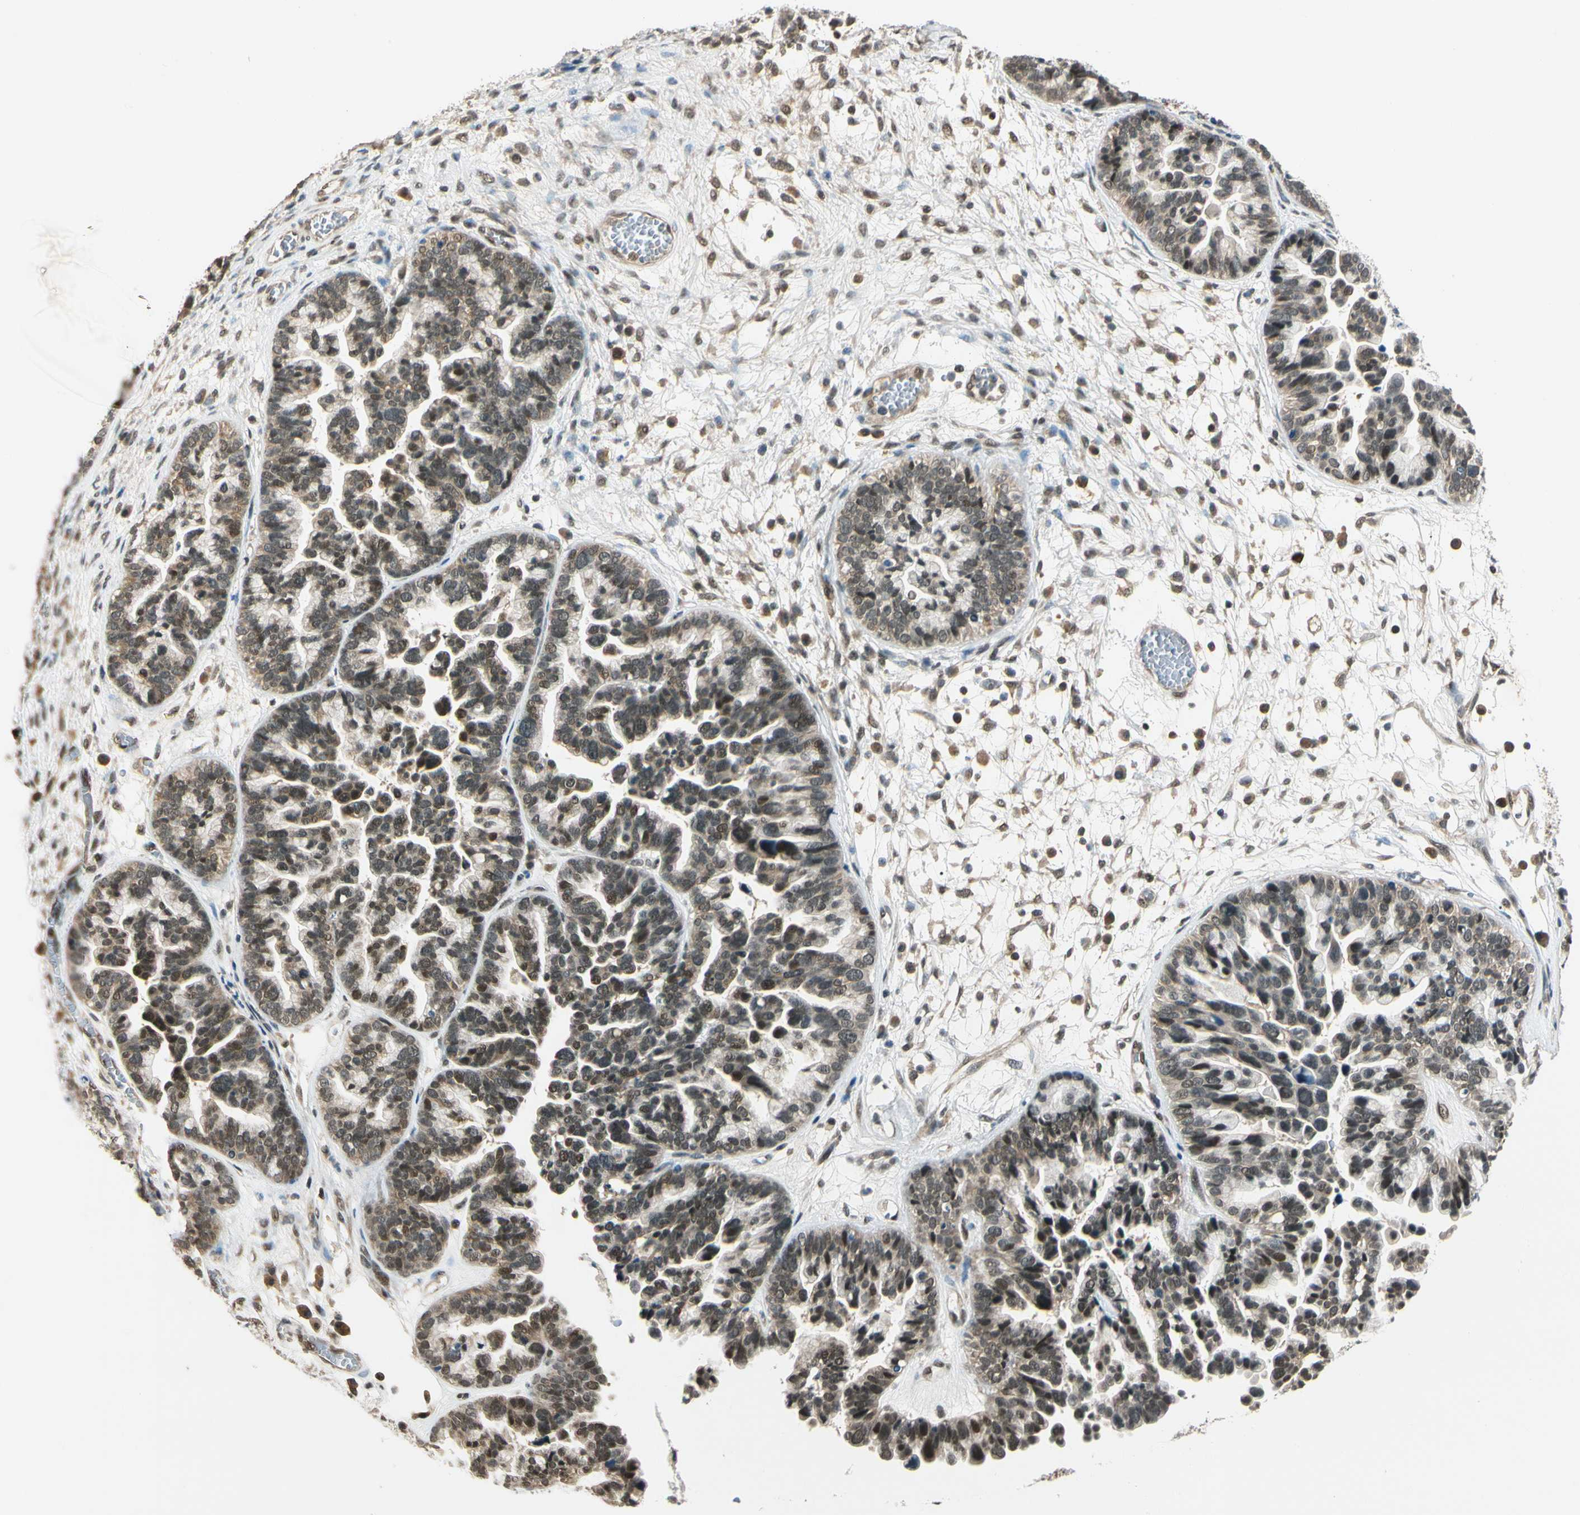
{"staining": {"intensity": "weak", "quantity": ">75%", "location": "cytoplasmic/membranous,nuclear"}, "tissue": "ovarian cancer", "cell_type": "Tumor cells", "image_type": "cancer", "snomed": [{"axis": "morphology", "description": "Cystadenocarcinoma, serous, NOS"}, {"axis": "topography", "description": "Ovary"}], "caption": "IHC histopathology image of human ovarian serous cystadenocarcinoma stained for a protein (brown), which exhibits low levels of weak cytoplasmic/membranous and nuclear staining in about >75% of tumor cells.", "gene": "ZSCAN12", "patient": {"sex": "female", "age": 56}}